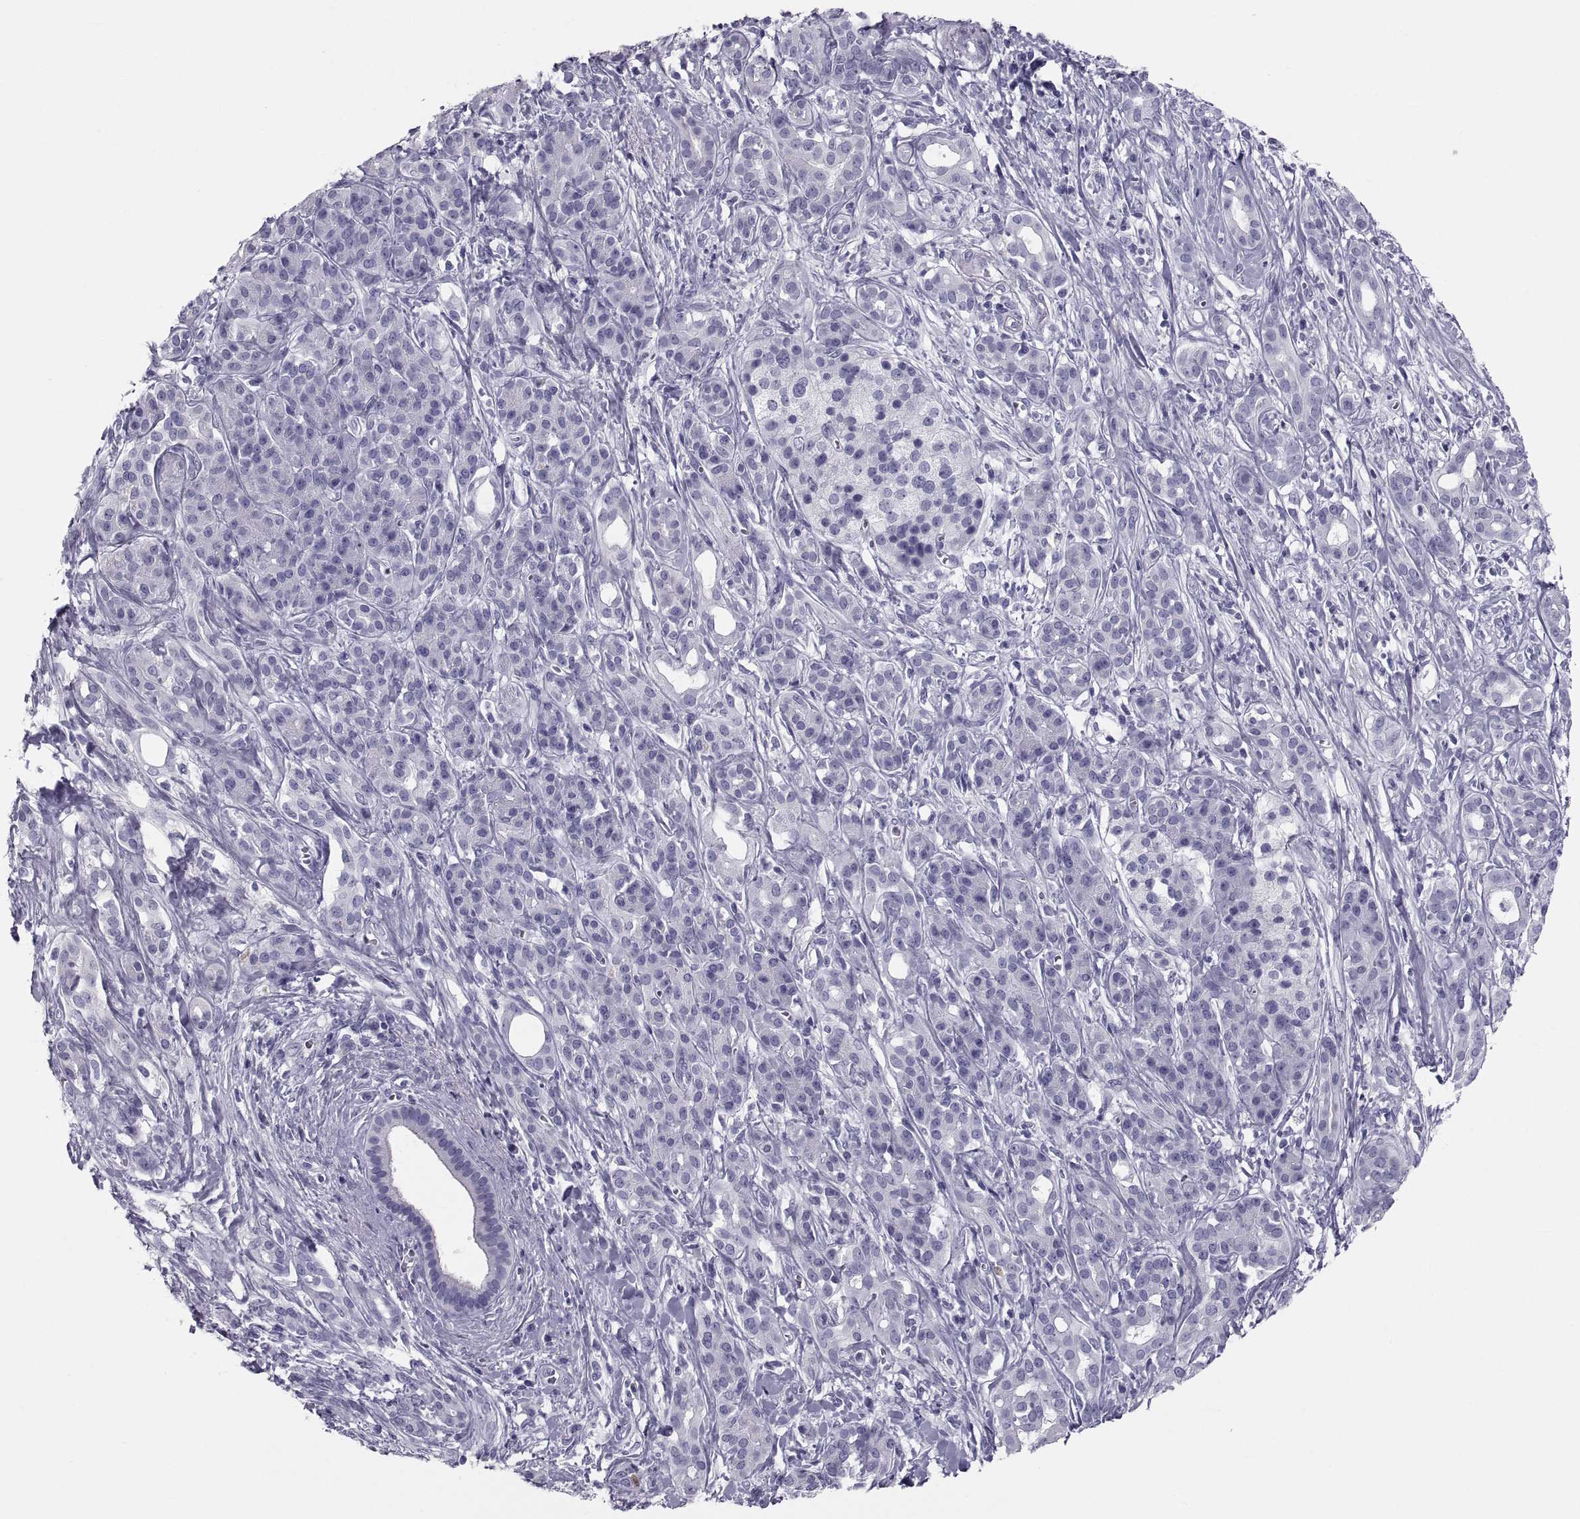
{"staining": {"intensity": "negative", "quantity": "none", "location": "none"}, "tissue": "pancreatic cancer", "cell_type": "Tumor cells", "image_type": "cancer", "snomed": [{"axis": "morphology", "description": "Adenocarcinoma, NOS"}, {"axis": "topography", "description": "Pancreas"}], "caption": "Adenocarcinoma (pancreatic) was stained to show a protein in brown. There is no significant staining in tumor cells. The staining is performed using DAB brown chromogen with nuclei counter-stained in using hematoxylin.", "gene": "CRISP1", "patient": {"sex": "male", "age": 61}}